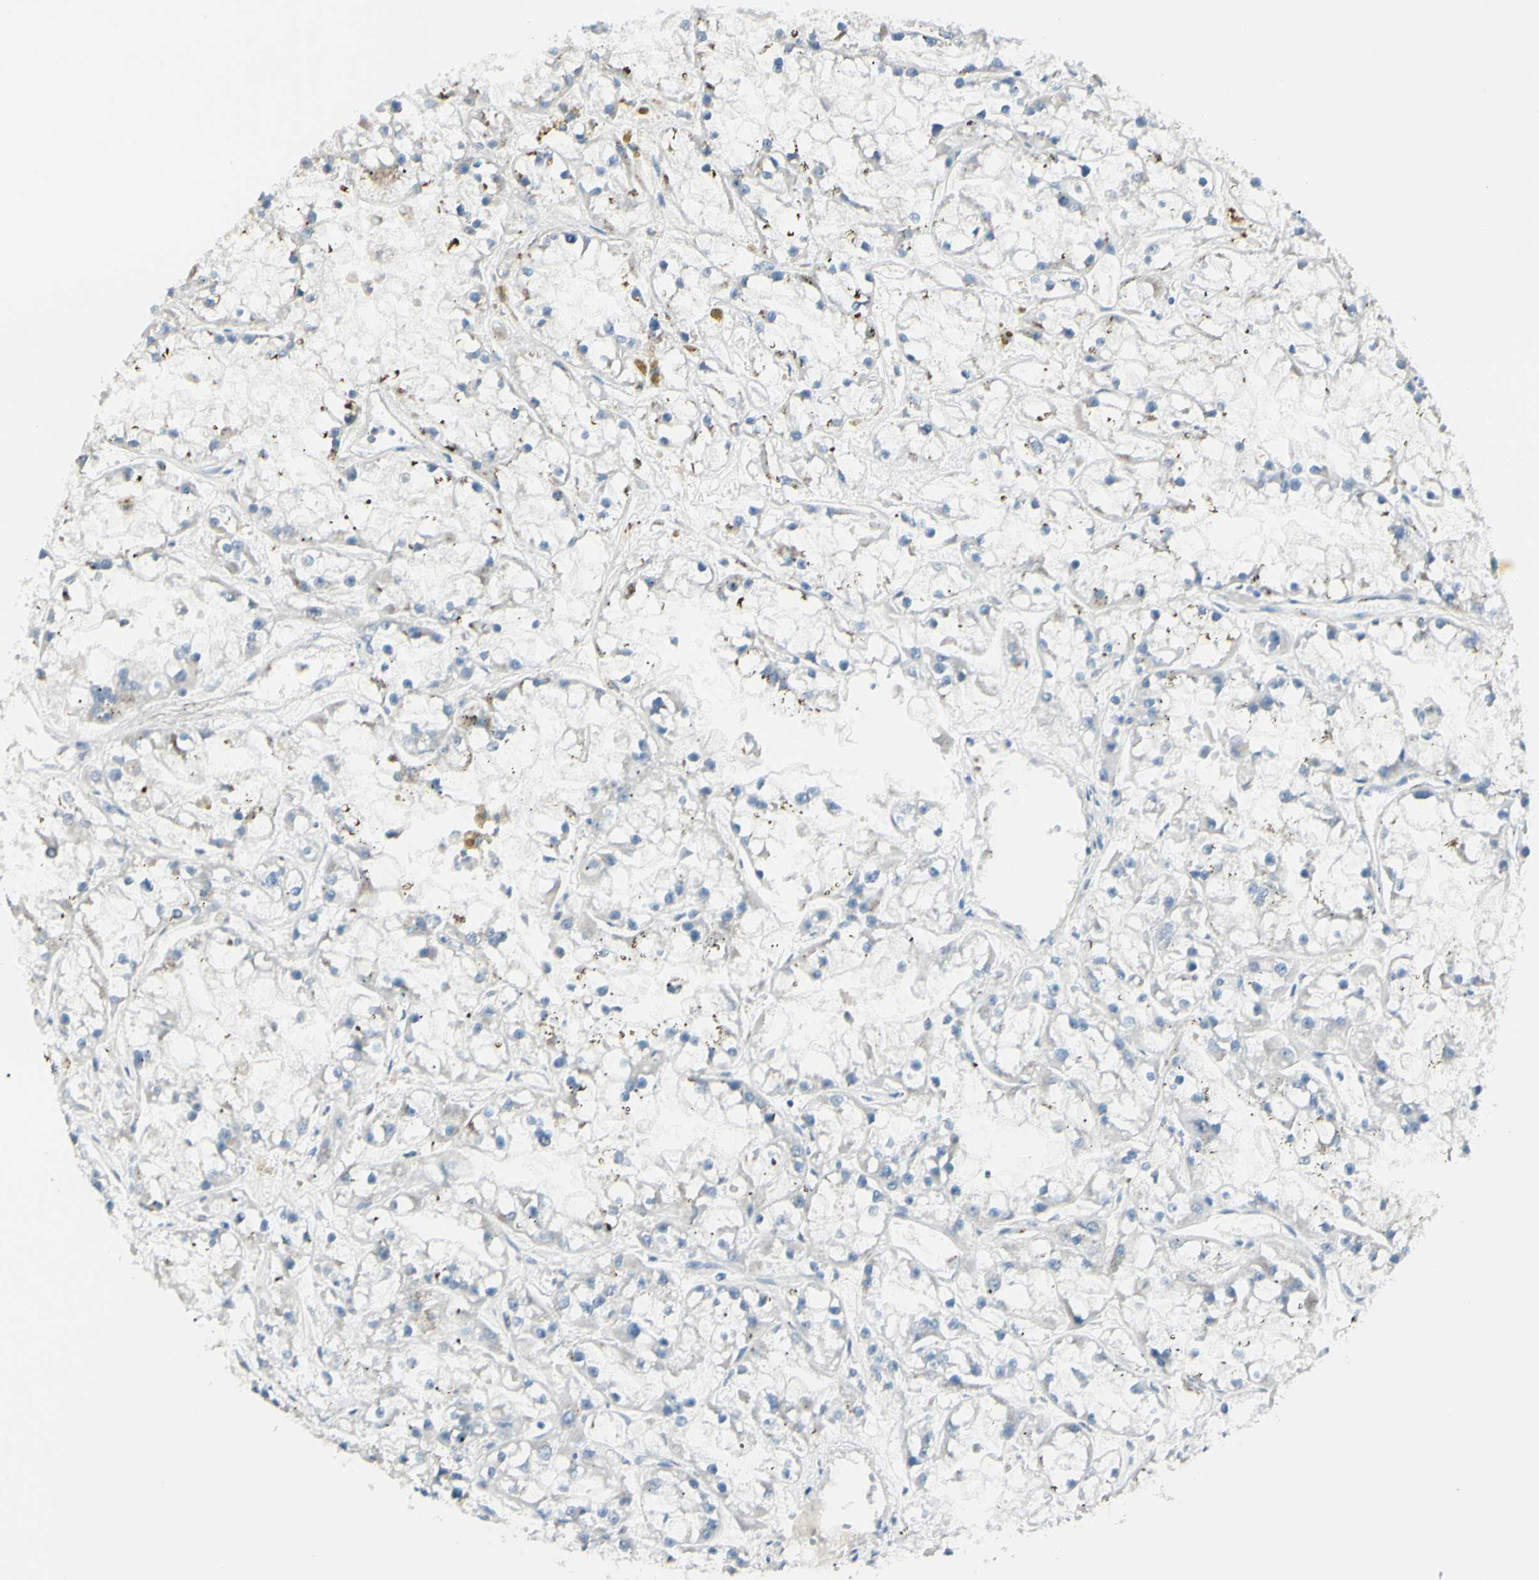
{"staining": {"intensity": "negative", "quantity": "none", "location": "none"}, "tissue": "renal cancer", "cell_type": "Tumor cells", "image_type": "cancer", "snomed": [{"axis": "morphology", "description": "Adenocarcinoma, NOS"}, {"axis": "topography", "description": "Kidney"}], "caption": "Tumor cells show no significant protein expression in renal cancer.", "gene": "B4GALT1", "patient": {"sex": "female", "age": 52}}